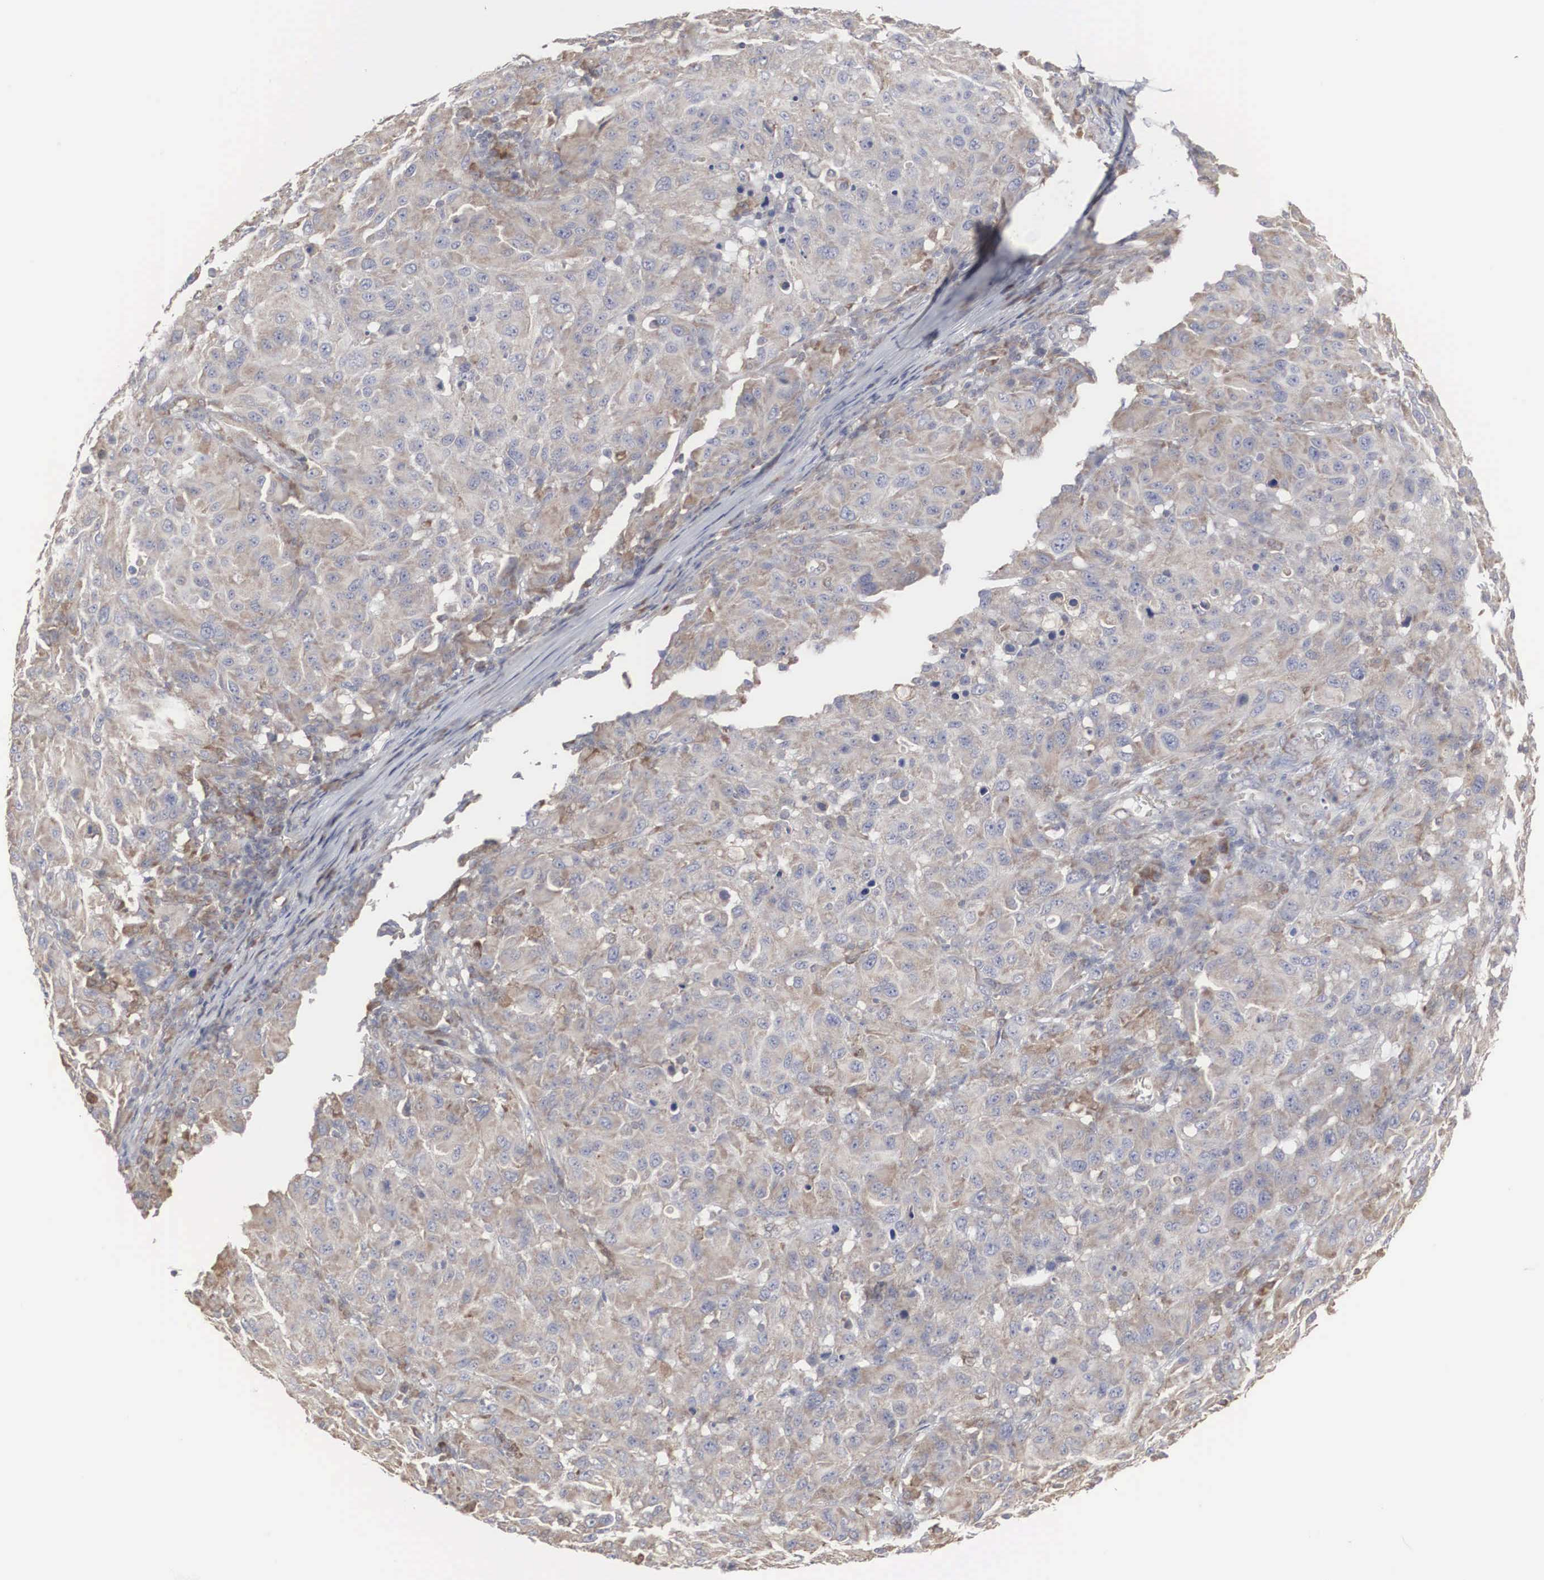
{"staining": {"intensity": "moderate", "quantity": "25%-75%", "location": "cytoplasmic/membranous"}, "tissue": "melanoma", "cell_type": "Tumor cells", "image_type": "cancer", "snomed": [{"axis": "morphology", "description": "Malignant melanoma, NOS"}, {"axis": "topography", "description": "Skin"}], "caption": "Immunohistochemical staining of melanoma shows medium levels of moderate cytoplasmic/membranous staining in about 25%-75% of tumor cells.", "gene": "MIA2", "patient": {"sex": "female", "age": 77}}